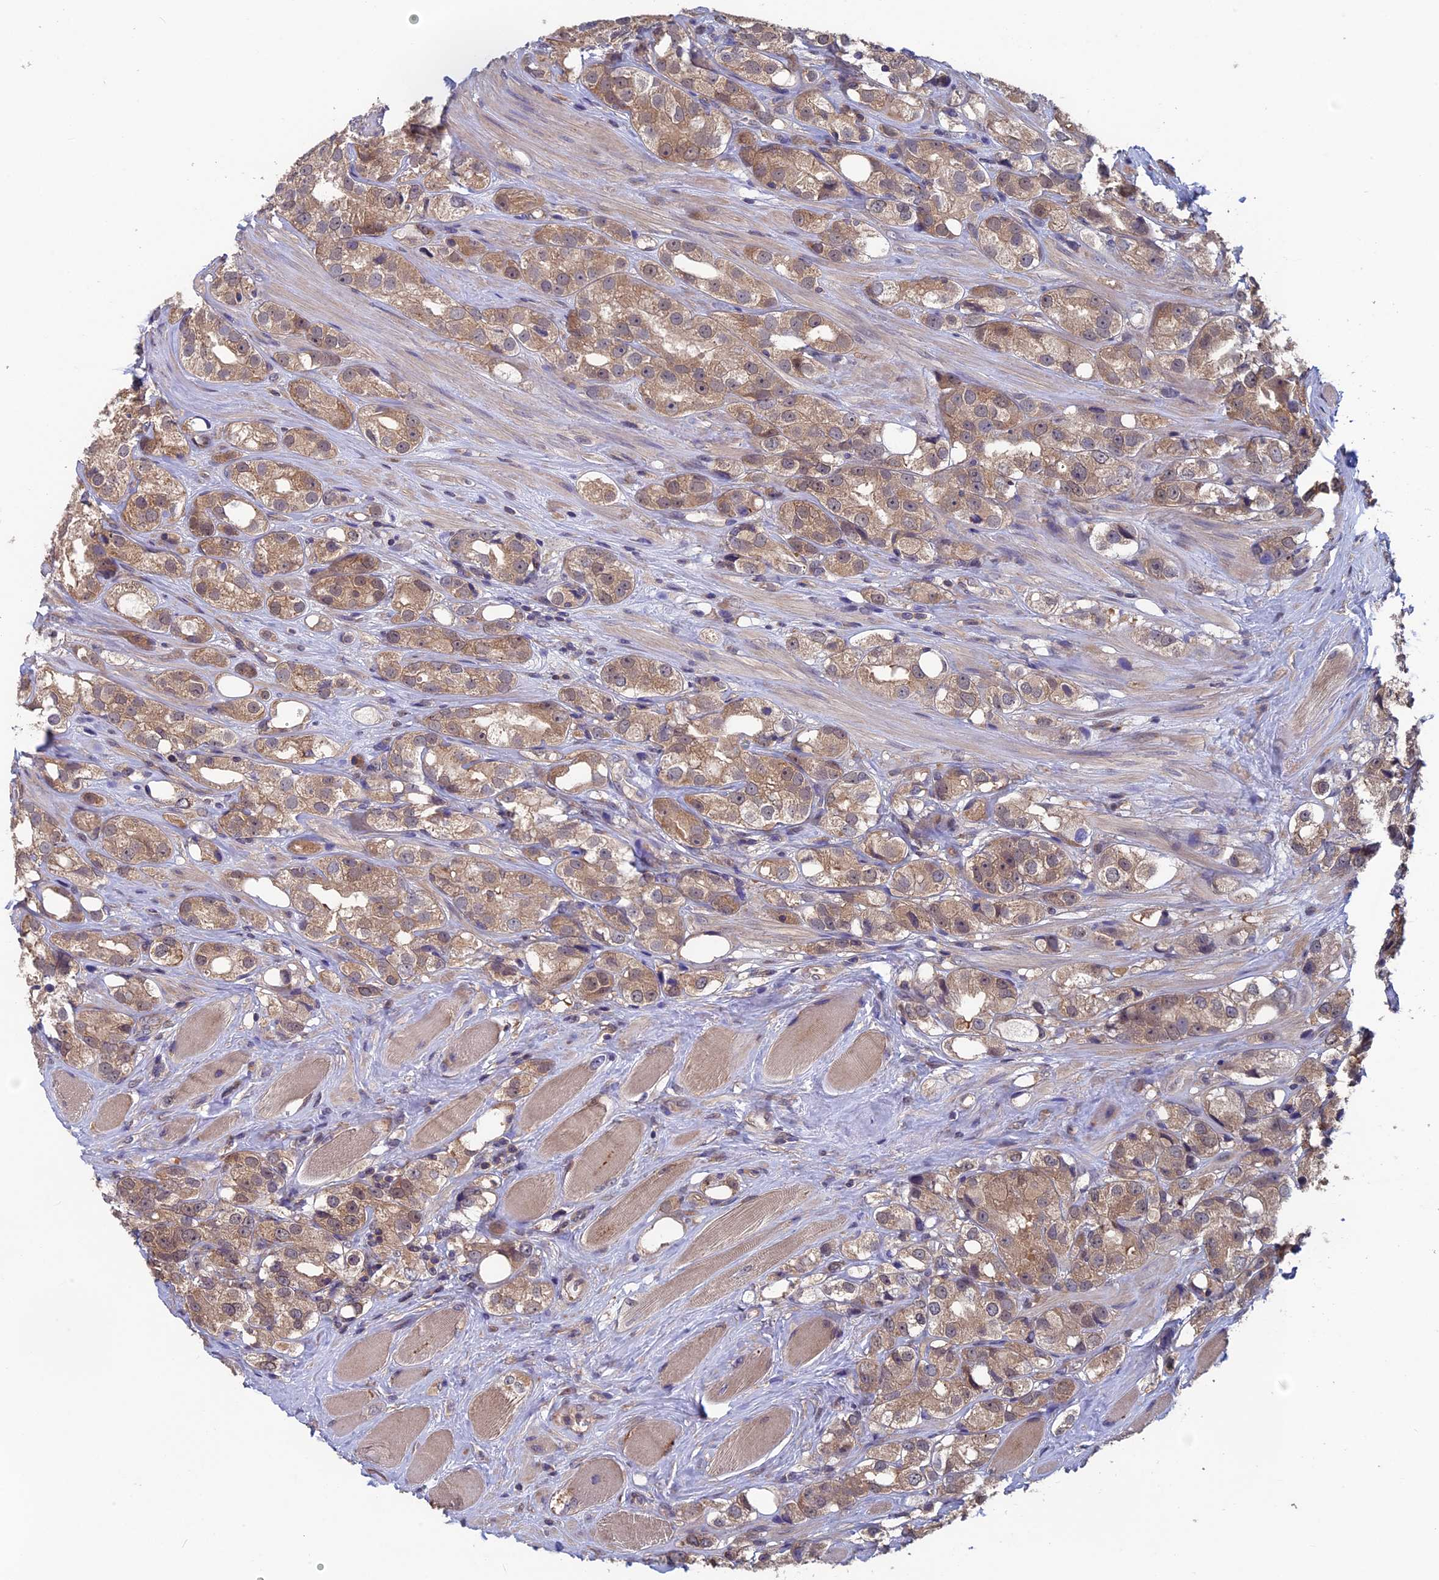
{"staining": {"intensity": "moderate", "quantity": ">75%", "location": "cytoplasmic/membranous"}, "tissue": "prostate cancer", "cell_type": "Tumor cells", "image_type": "cancer", "snomed": [{"axis": "morphology", "description": "Adenocarcinoma, NOS"}, {"axis": "topography", "description": "Prostate"}], "caption": "Immunohistochemical staining of human adenocarcinoma (prostate) demonstrates moderate cytoplasmic/membranous protein expression in about >75% of tumor cells. Nuclei are stained in blue.", "gene": "LCMT1", "patient": {"sex": "male", "age": 79}}